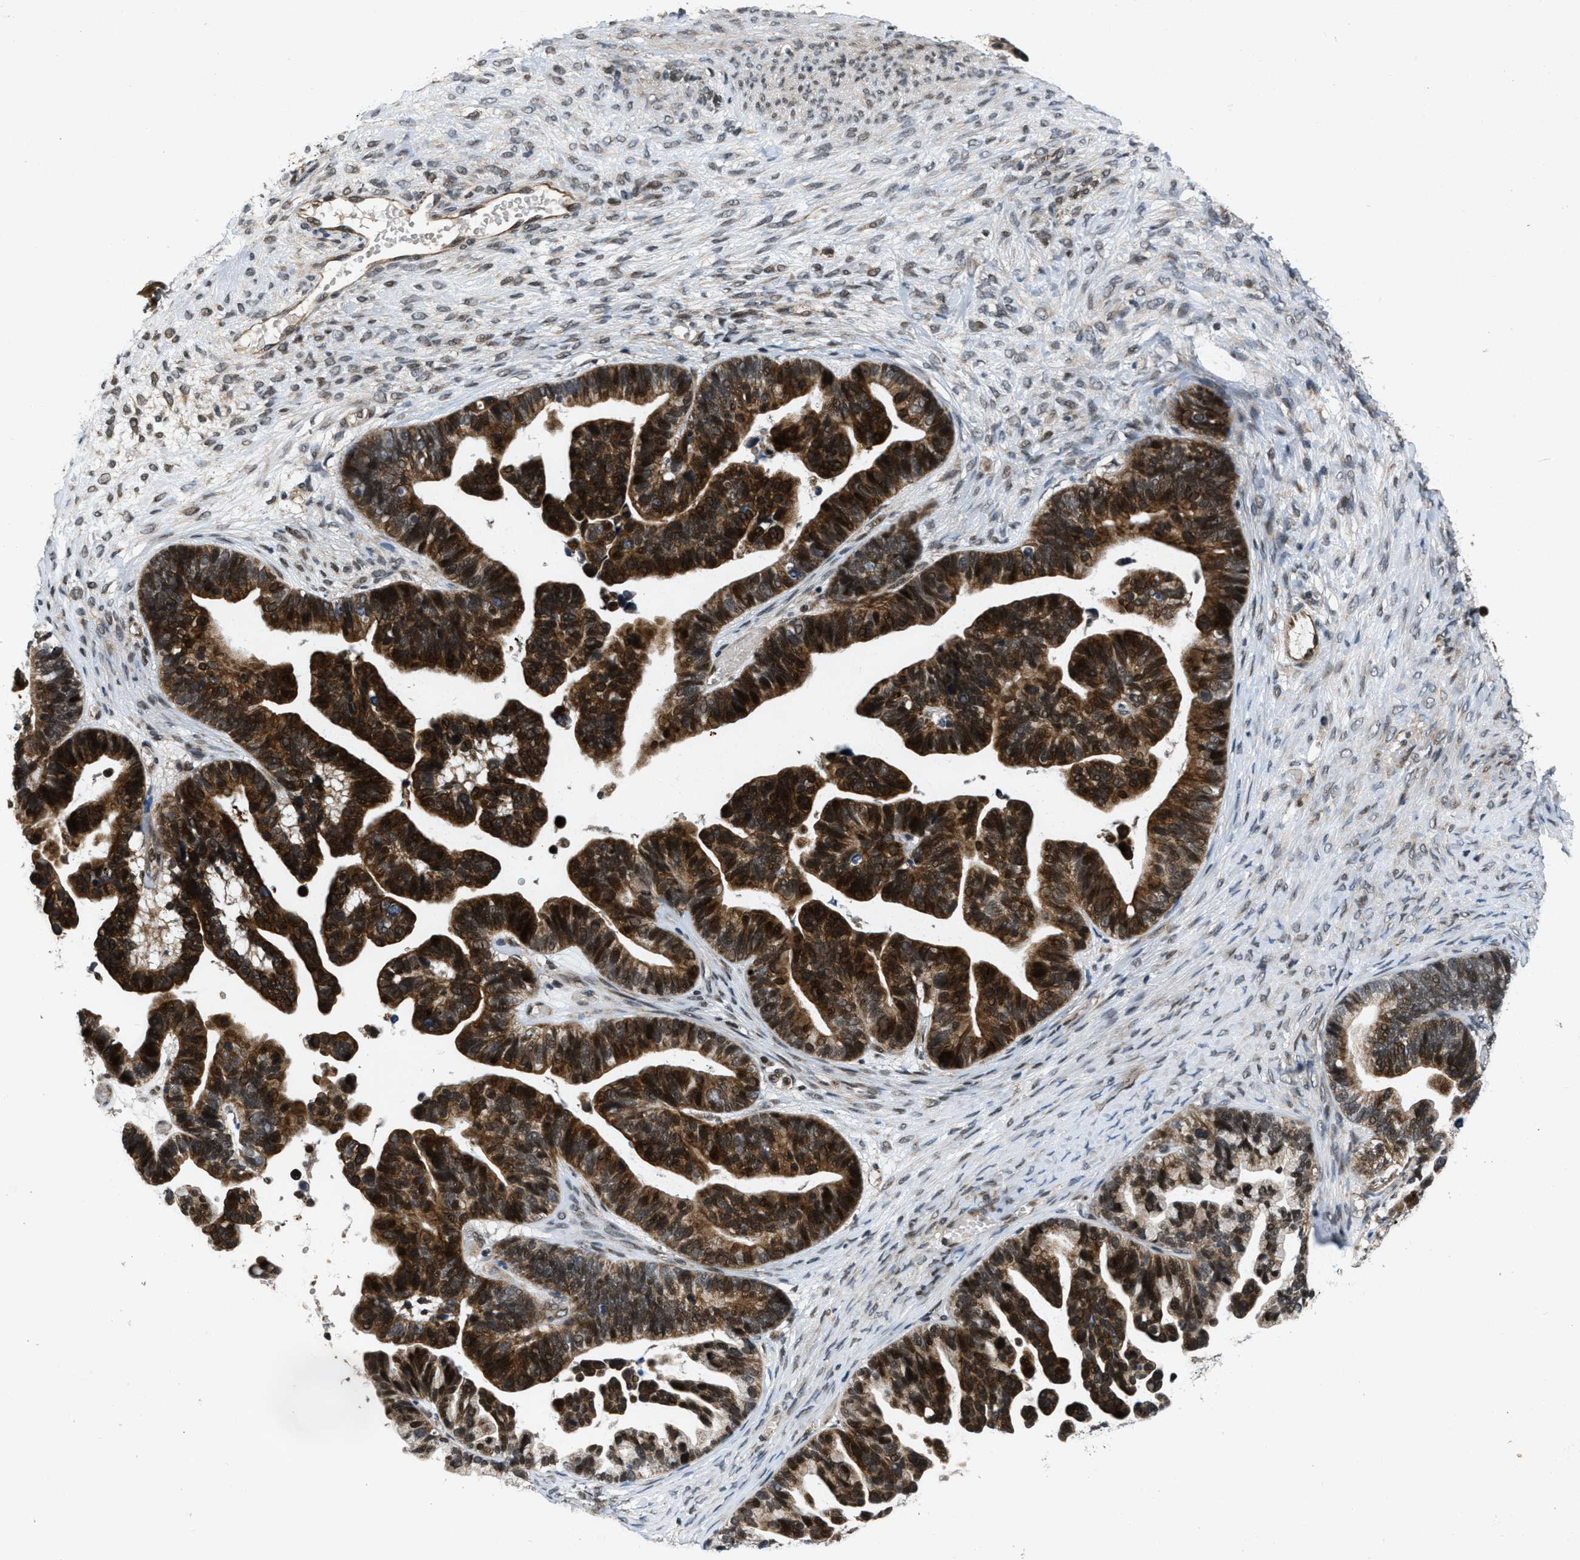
{"staining": {"intensity": "strong", "quantity": ">75%", "location": "cytoplasmic/membranous,nuclear"}, "tissue": "ovarian cancer", "cell_type": "Tumor cells", "image_type": "cancer", "snomed": [{"axis": "morphology", "description": "Cystadenocarcinoma, serous, NOS"}, {"axis": "topography", "description": "Ovary"}], "caption": "Tumor cells demonstrate high levels of strong cytoplasmic/membranous and nuclear expression in about >75% of cells in ovarian cancer (serous cystadenocarcinoma).", "gene": "ZNHIT1", "patient": {"sex": "female", "age": 56}}